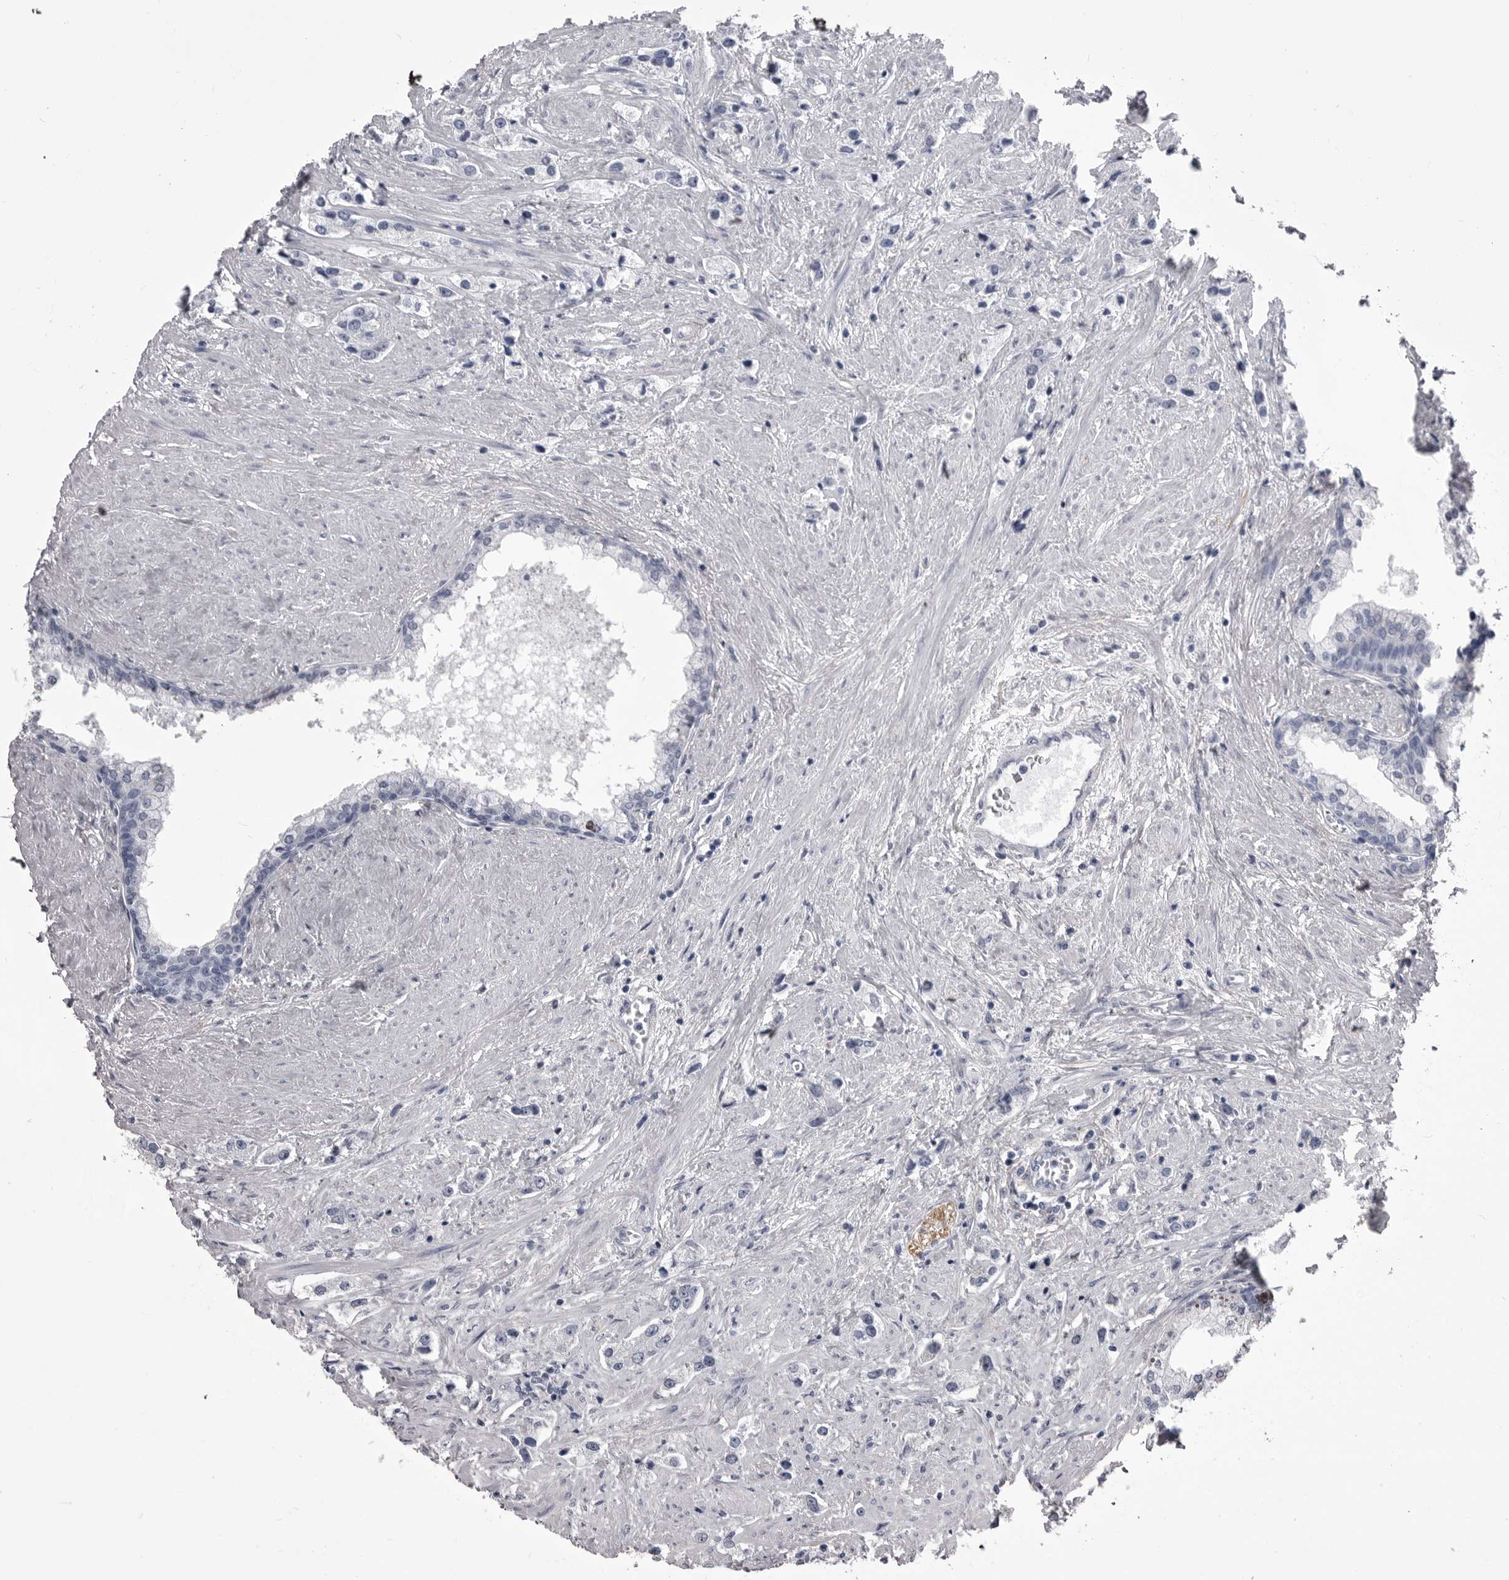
{"staining": {"intensity": "negative", "quantity": "none", "location": "none"}, "tissue": "prostate cancer", "cell_type": "Tumor cells", "image_type": "cancer", "snomed": [{"axis": "morphology", "description": "Adenocarcinoma, High grade"}, {"axis": "topography", "description": "Prostate"}], "caption": "The photomicrograph reveals no staining of tumor cells in adenocarcinoma (high-grade) (prostate).", "gene": "ANK2", "patient": {"sex": "male", "age": 66}}